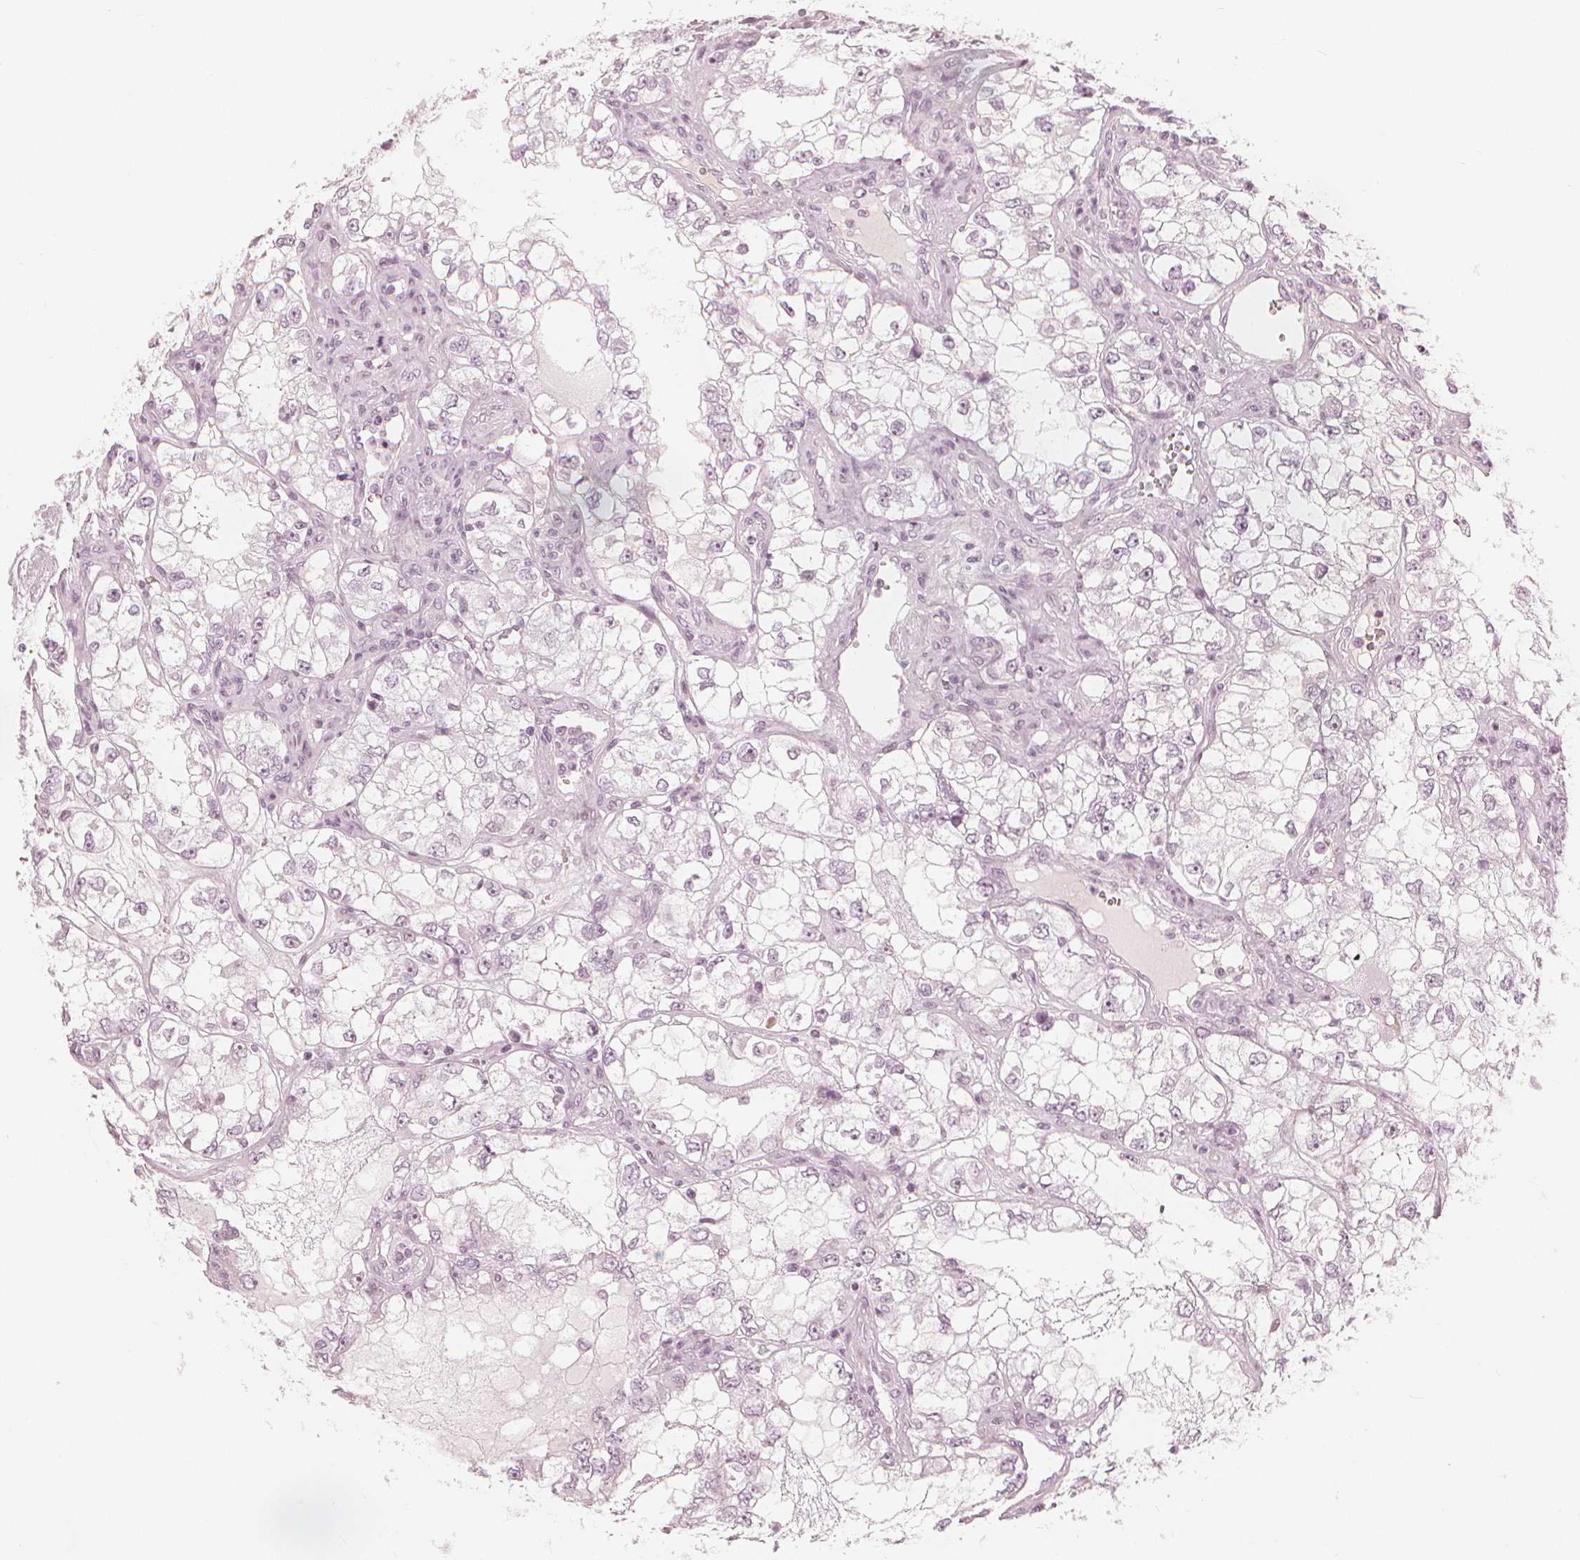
{"staining": {"intensity": "negative", "quantity": "none", "location": "none"}, "tissue": "renal cancer", "cell_type": "Tumor cells", "image_type": "cancer", "snomed": [{"axis": "morphology", "description": "Adenocarcinoma, NOS"}, {"axis": "topography", "description": "Kidney"}], "caption": "Immunohistochemistry photomicrograph of human renal adenocarcinoma stained for a protein (brown), which reveals no expression in tumor cells.", "gene": "PAEP", "patient": {"sex": "female", "age": 59}}